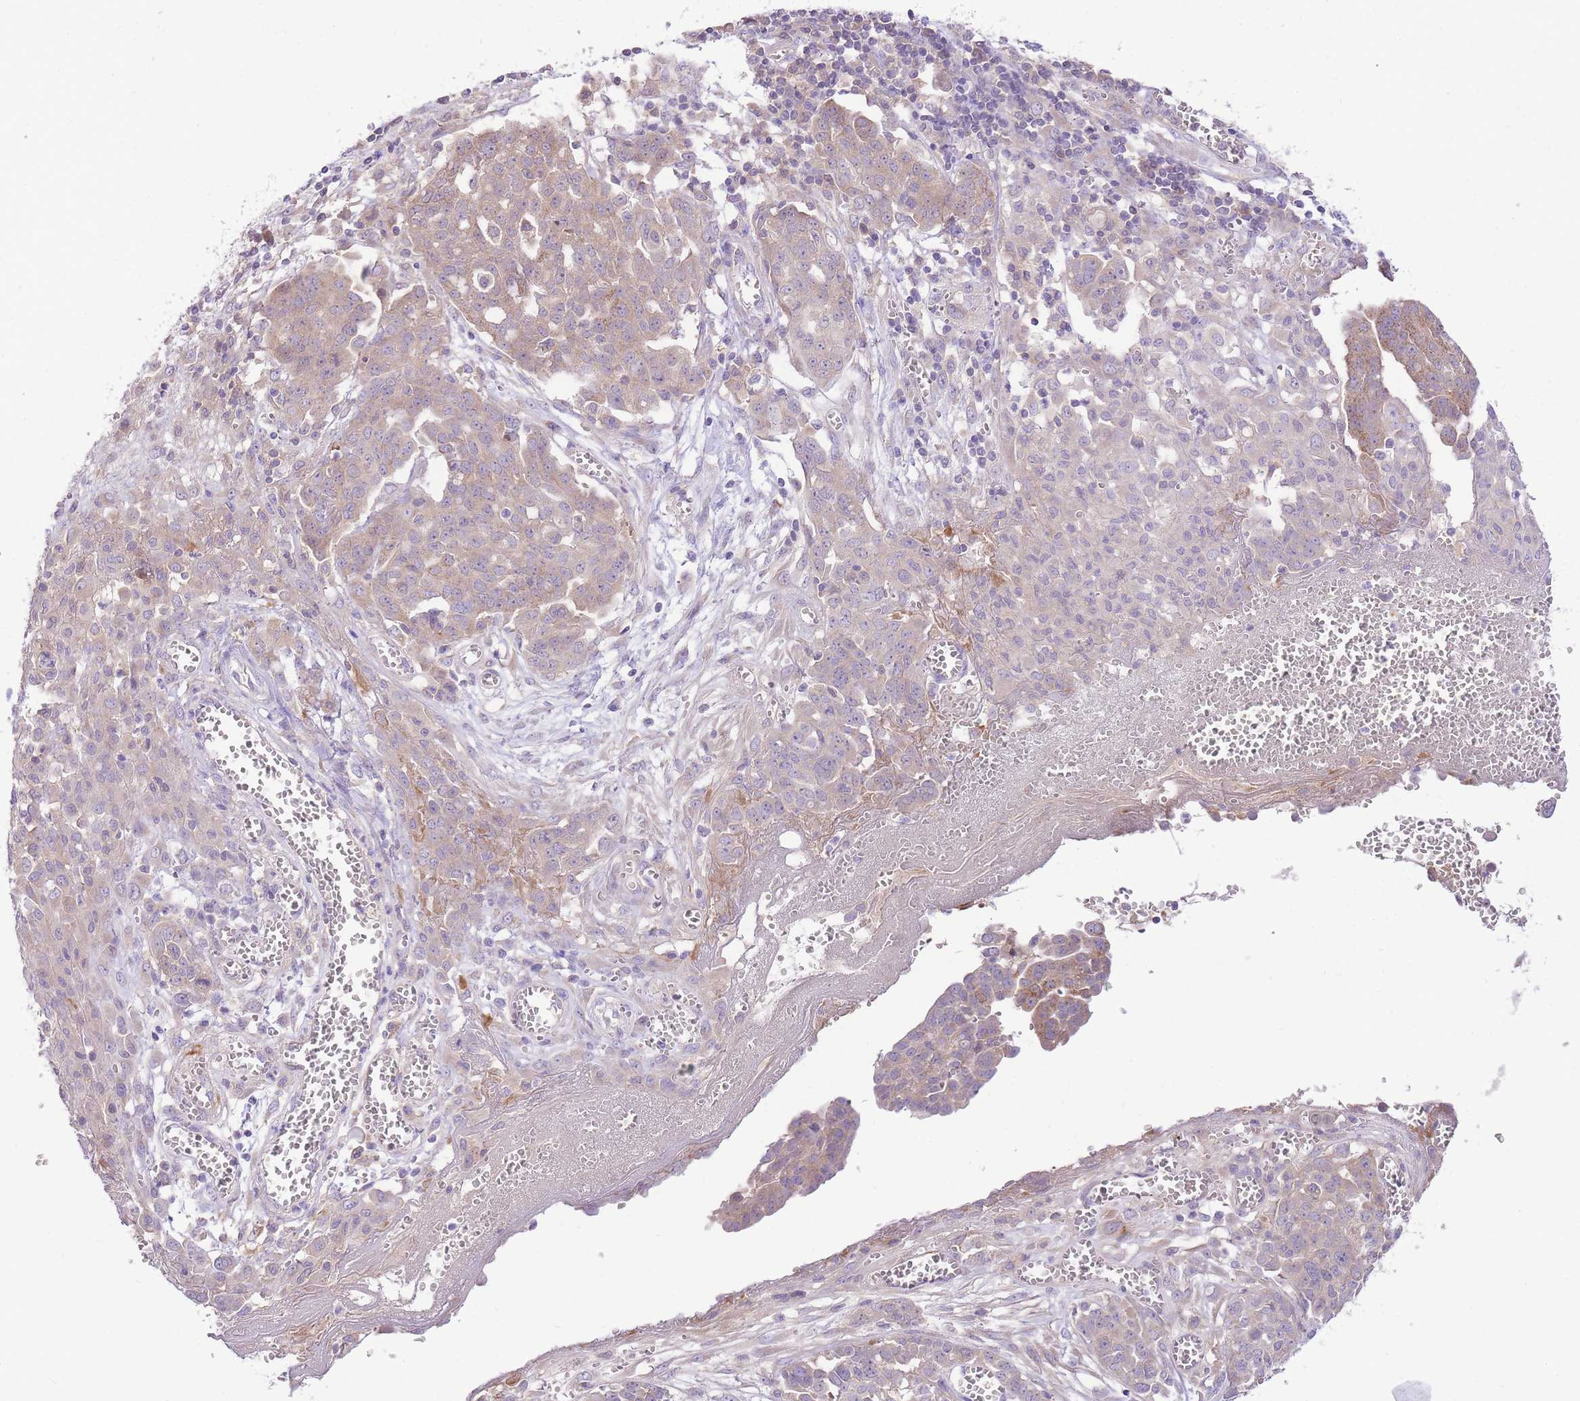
{"staining": {"intensity": "weak", "quantity": "25%-75%", "location": "cytoplasmic/membranous"}, "tissue": "ovarian cancer", "cell_type": "Tumor cells", "image_type": "cancer", "snomed": [{"axis": "morphology", "description": "Cystadenocarcinoma, serous, NOS"}, {"axis": "topography", "description": "Soft tissue"}, {"axis": "topography", "description": "Ovary"}], "caption": "The immunohistochemical stain labels weak cytoplasmic/membranous positivity in tumor cells of serous cystadenocarcinoma (ovarian) tissue.", "gene": "LIPH", "patient": {"sex": "female", "age": 57}}